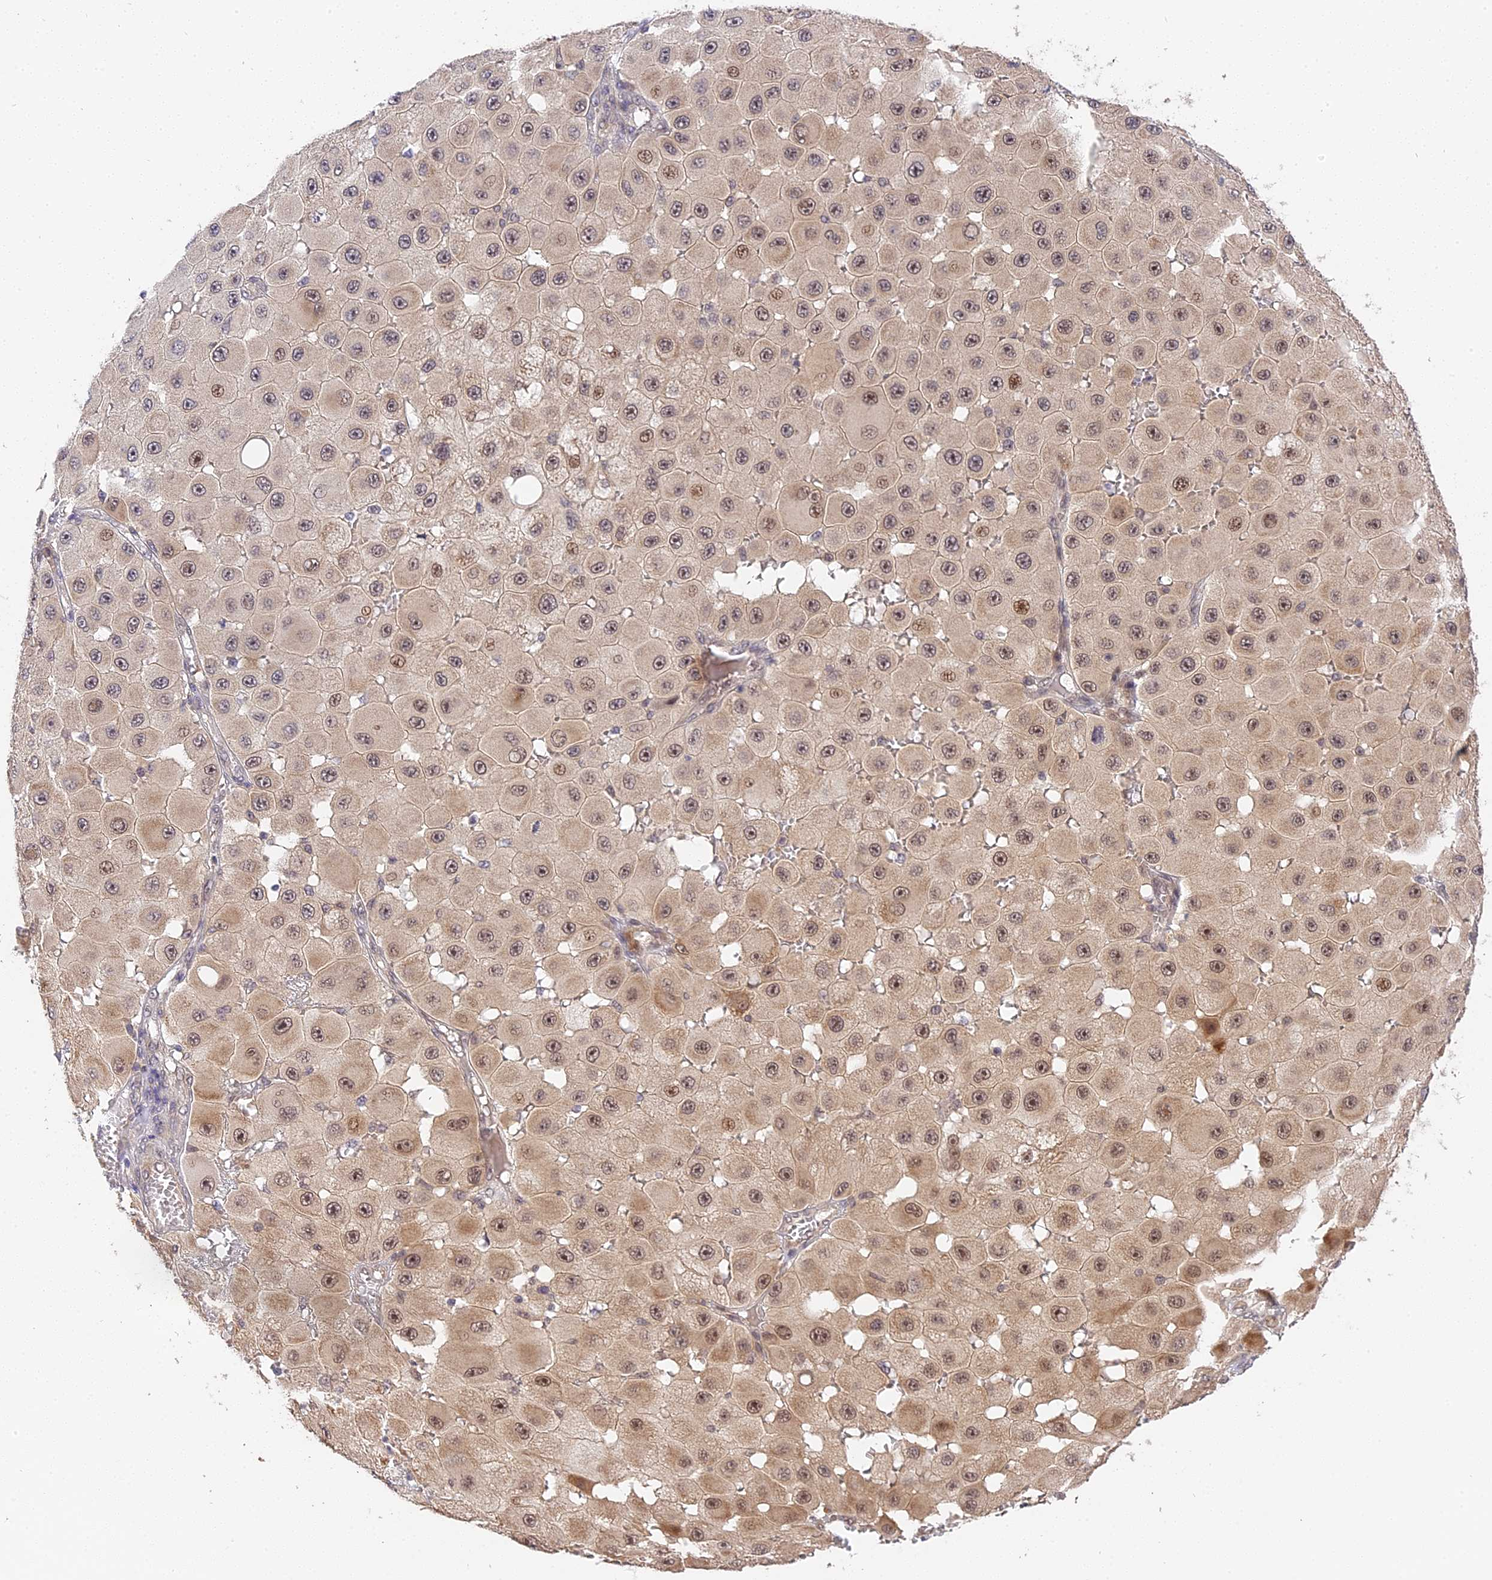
{"staining": {"intensity": "moderate", "quantity": "25%-75%", "location": "cytoplasmic/membranous,nuclear"}, "tissue": "melanoma", "cell_type": "Tumor cells", "image_type": "cancer", "snomed": [{"axis": "morphology", "description": "Malignant melanoma, NOS"}, {"axis": "topography", "description": "Skin"}], "caption": "Immunohistochemical staining of human malignant melanoma demonstrates moderate cytoplasmic/membranous and nuclear protein staining in about 25%-75% of tumor cells.", "gene": "IMPACT", "patient": {"sex": "female", "age": 81}}